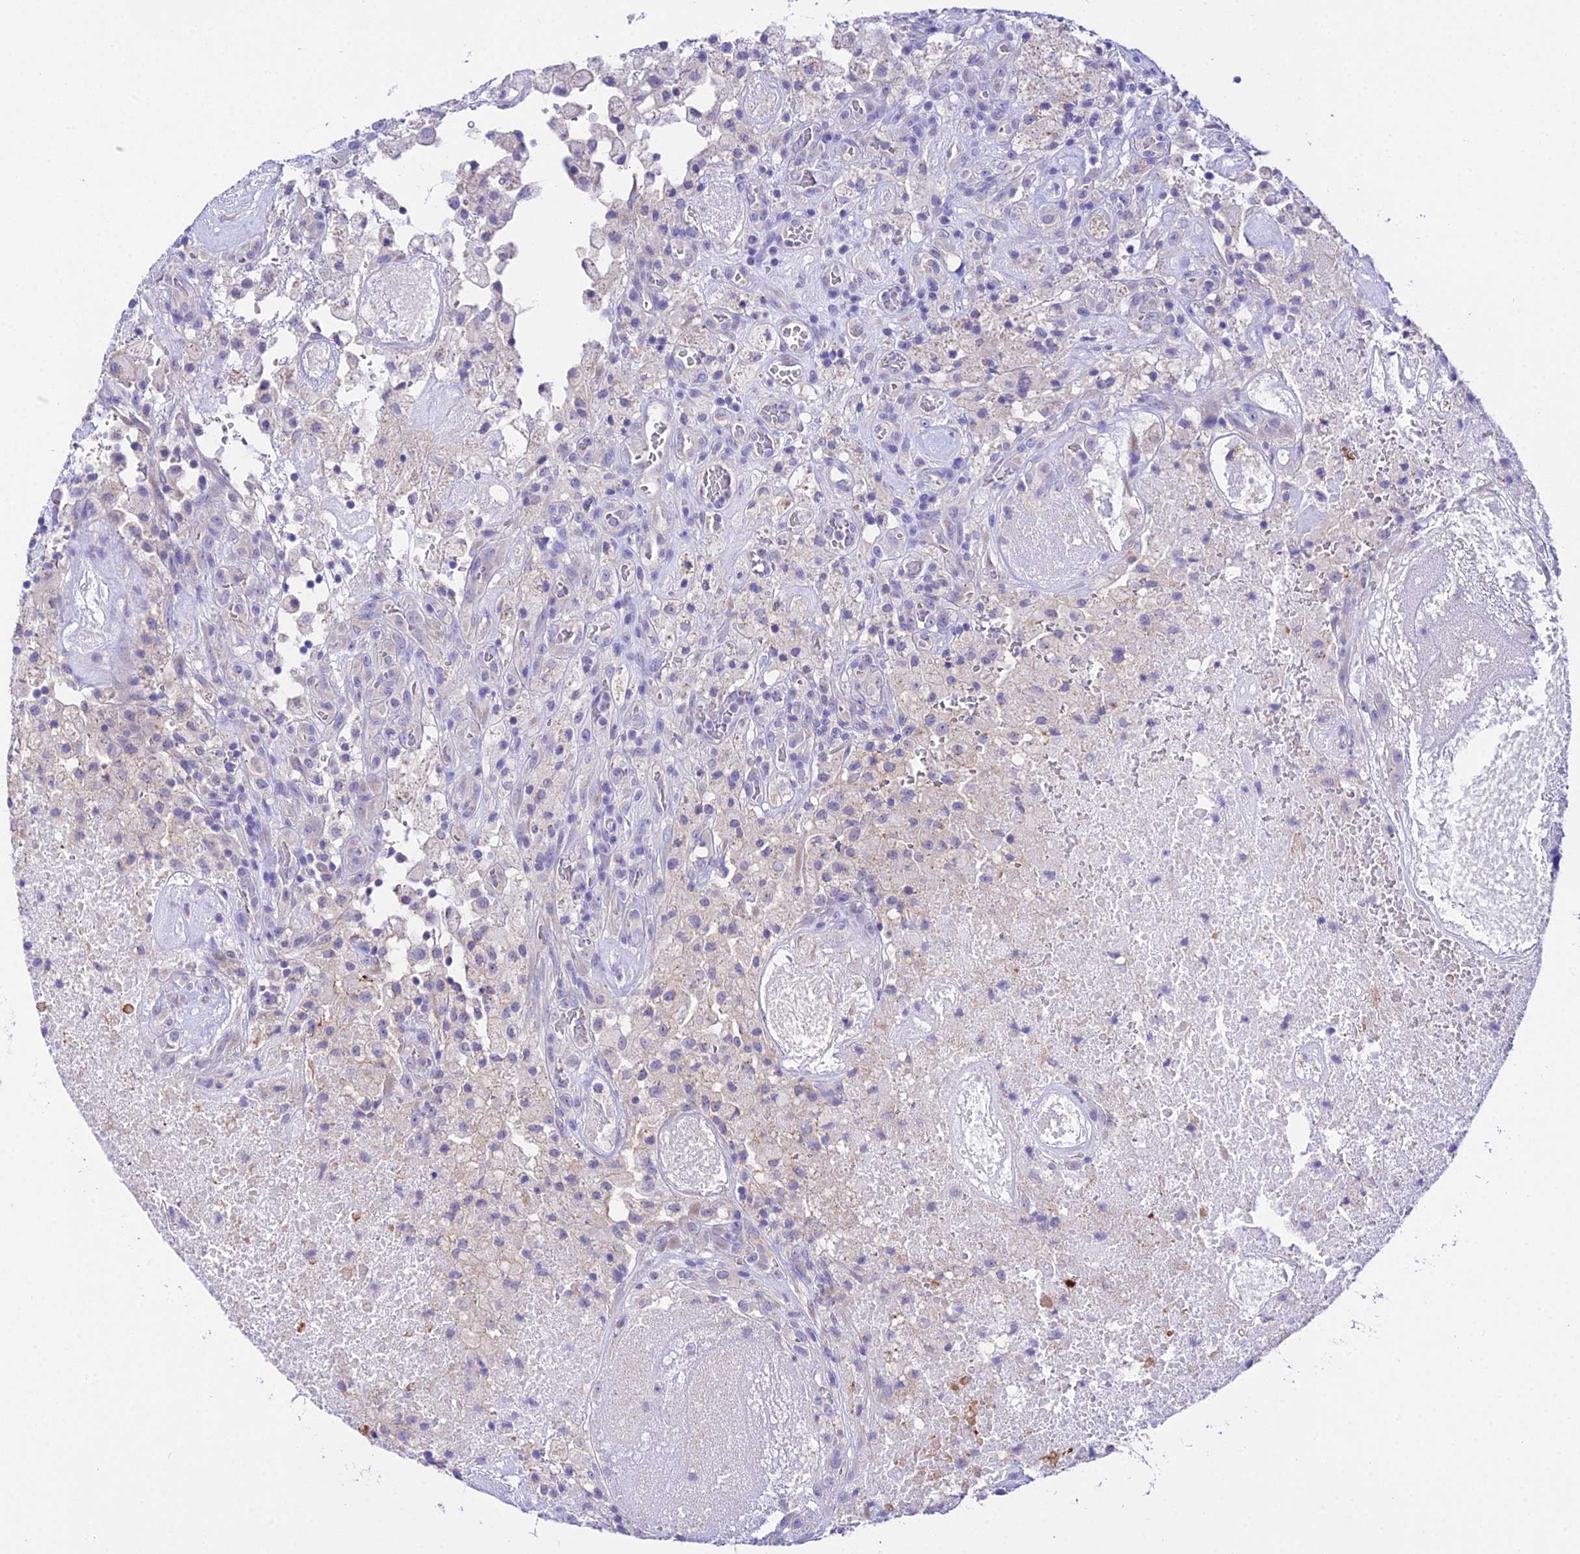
{"staining": {"intensity": "negative", "quantity": "none", "location": "none"}, "tissue": "glioma", "cell_type": "Tumor cells", "image_type": "cancer", "snomed": [{"axis": "morphology", "description": "Glioma, malignant, High grade"}, {"axis": "topography", "description": "Brain"}], "caption": "A histopathology image of human glioma is negative for staining in tumor cells. (Immunohistochemistry, brightfield microscopy, high magnification).", "gene": "ATG16L2", "patient": {"sex": "male", "age": 76}}